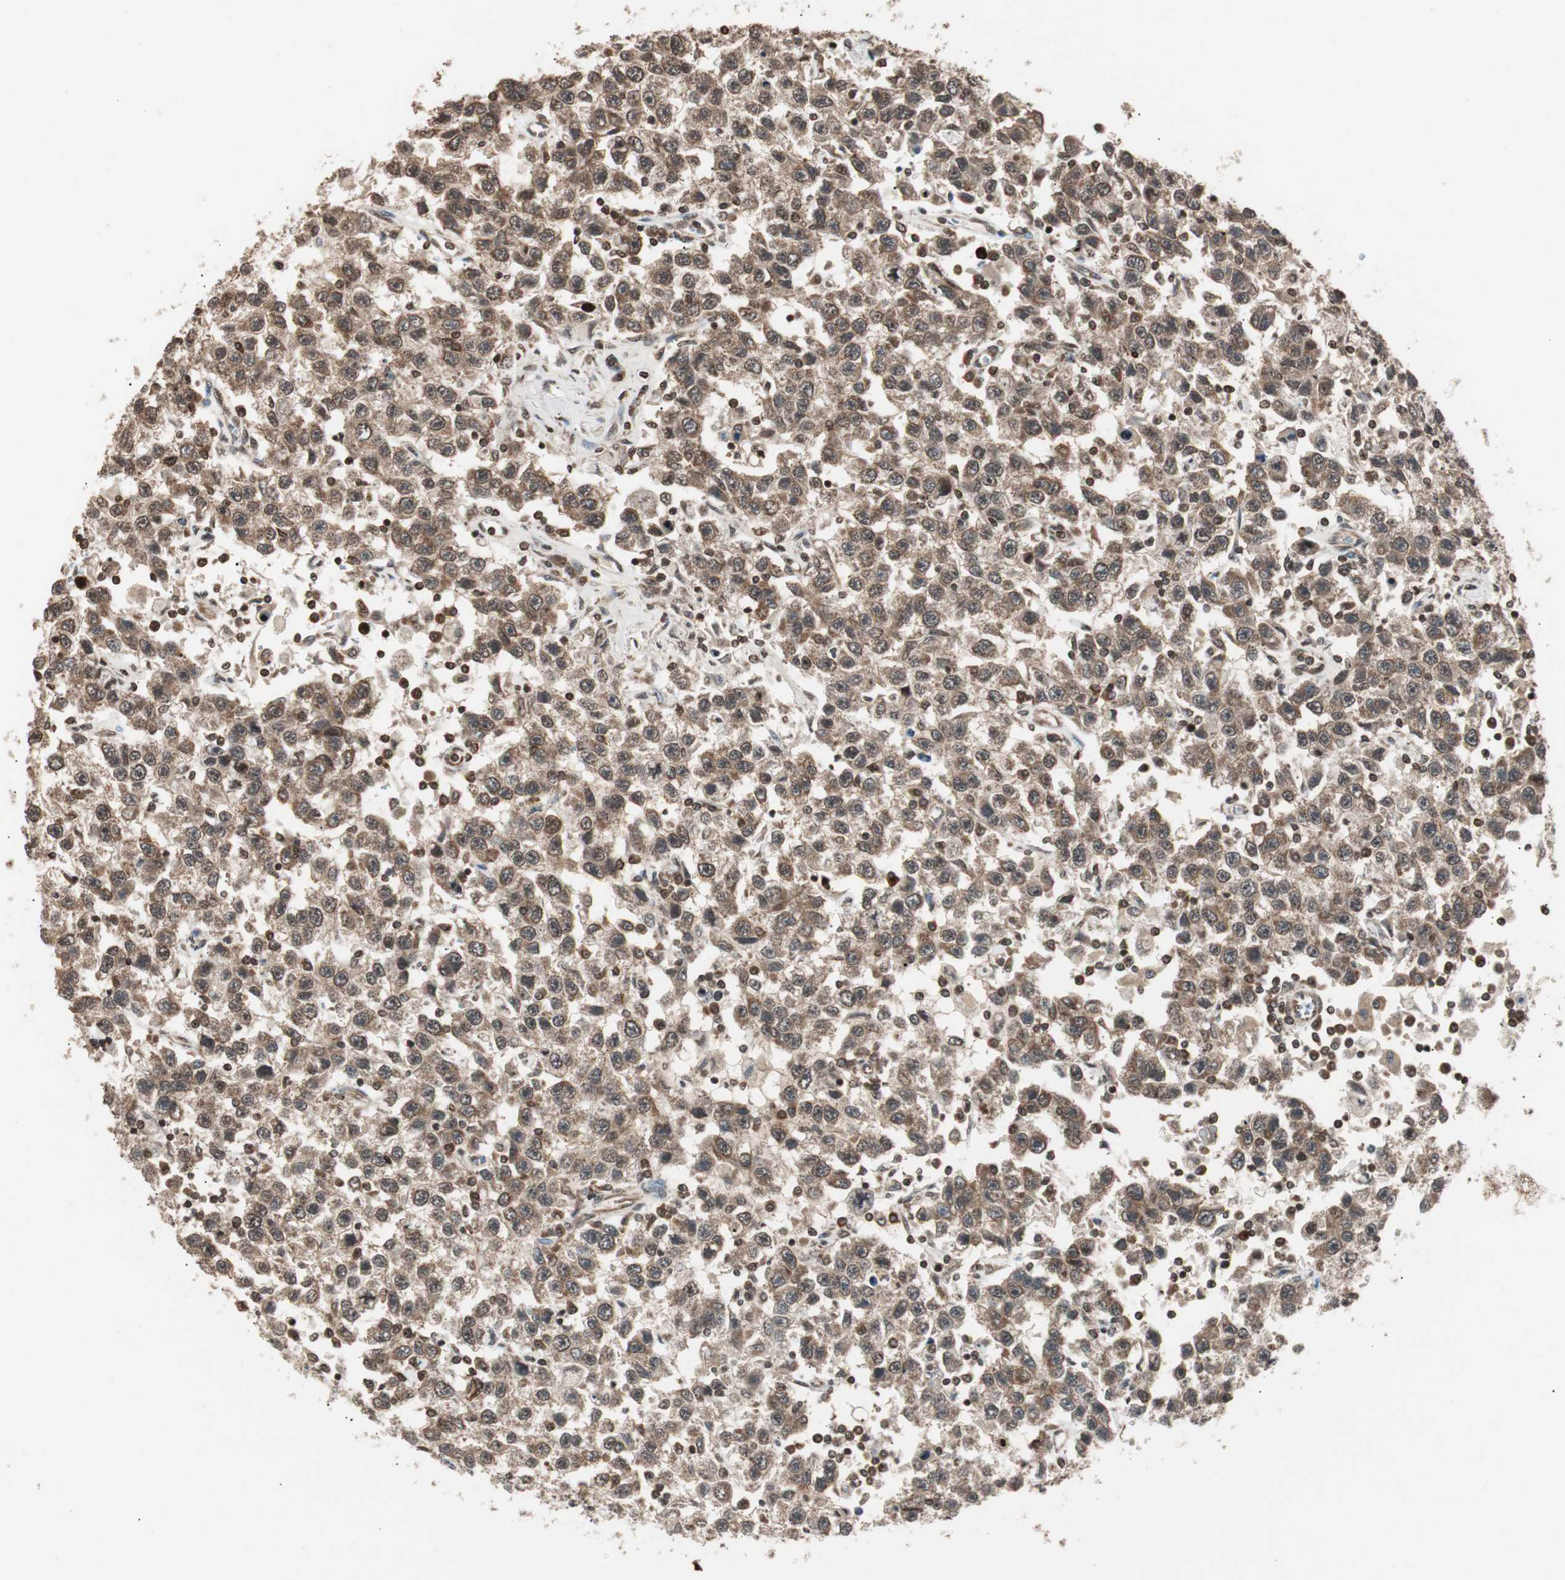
{"staining": {"intensity": "moderate", "quantity": ">75%", "location": "cytoplasmic/membranous"}, "tissue": "testis cancer", "cell_type": "Tumor cells", "image_type": "cancer", "snomed": [{"axis": "morphology", "description": "Seminoma, NOS"}, {"axis": "topography", "description": "Testis"}], "caption": "IHC image of seminoma (testis) stained for a protein (brown), which reveals medium levels of moderate cytoplasmic/membranous staining in approximately >75% of tumor cells.", "gene": "ZFC3H1", "patient": {"sex": "male", "age": 41}}